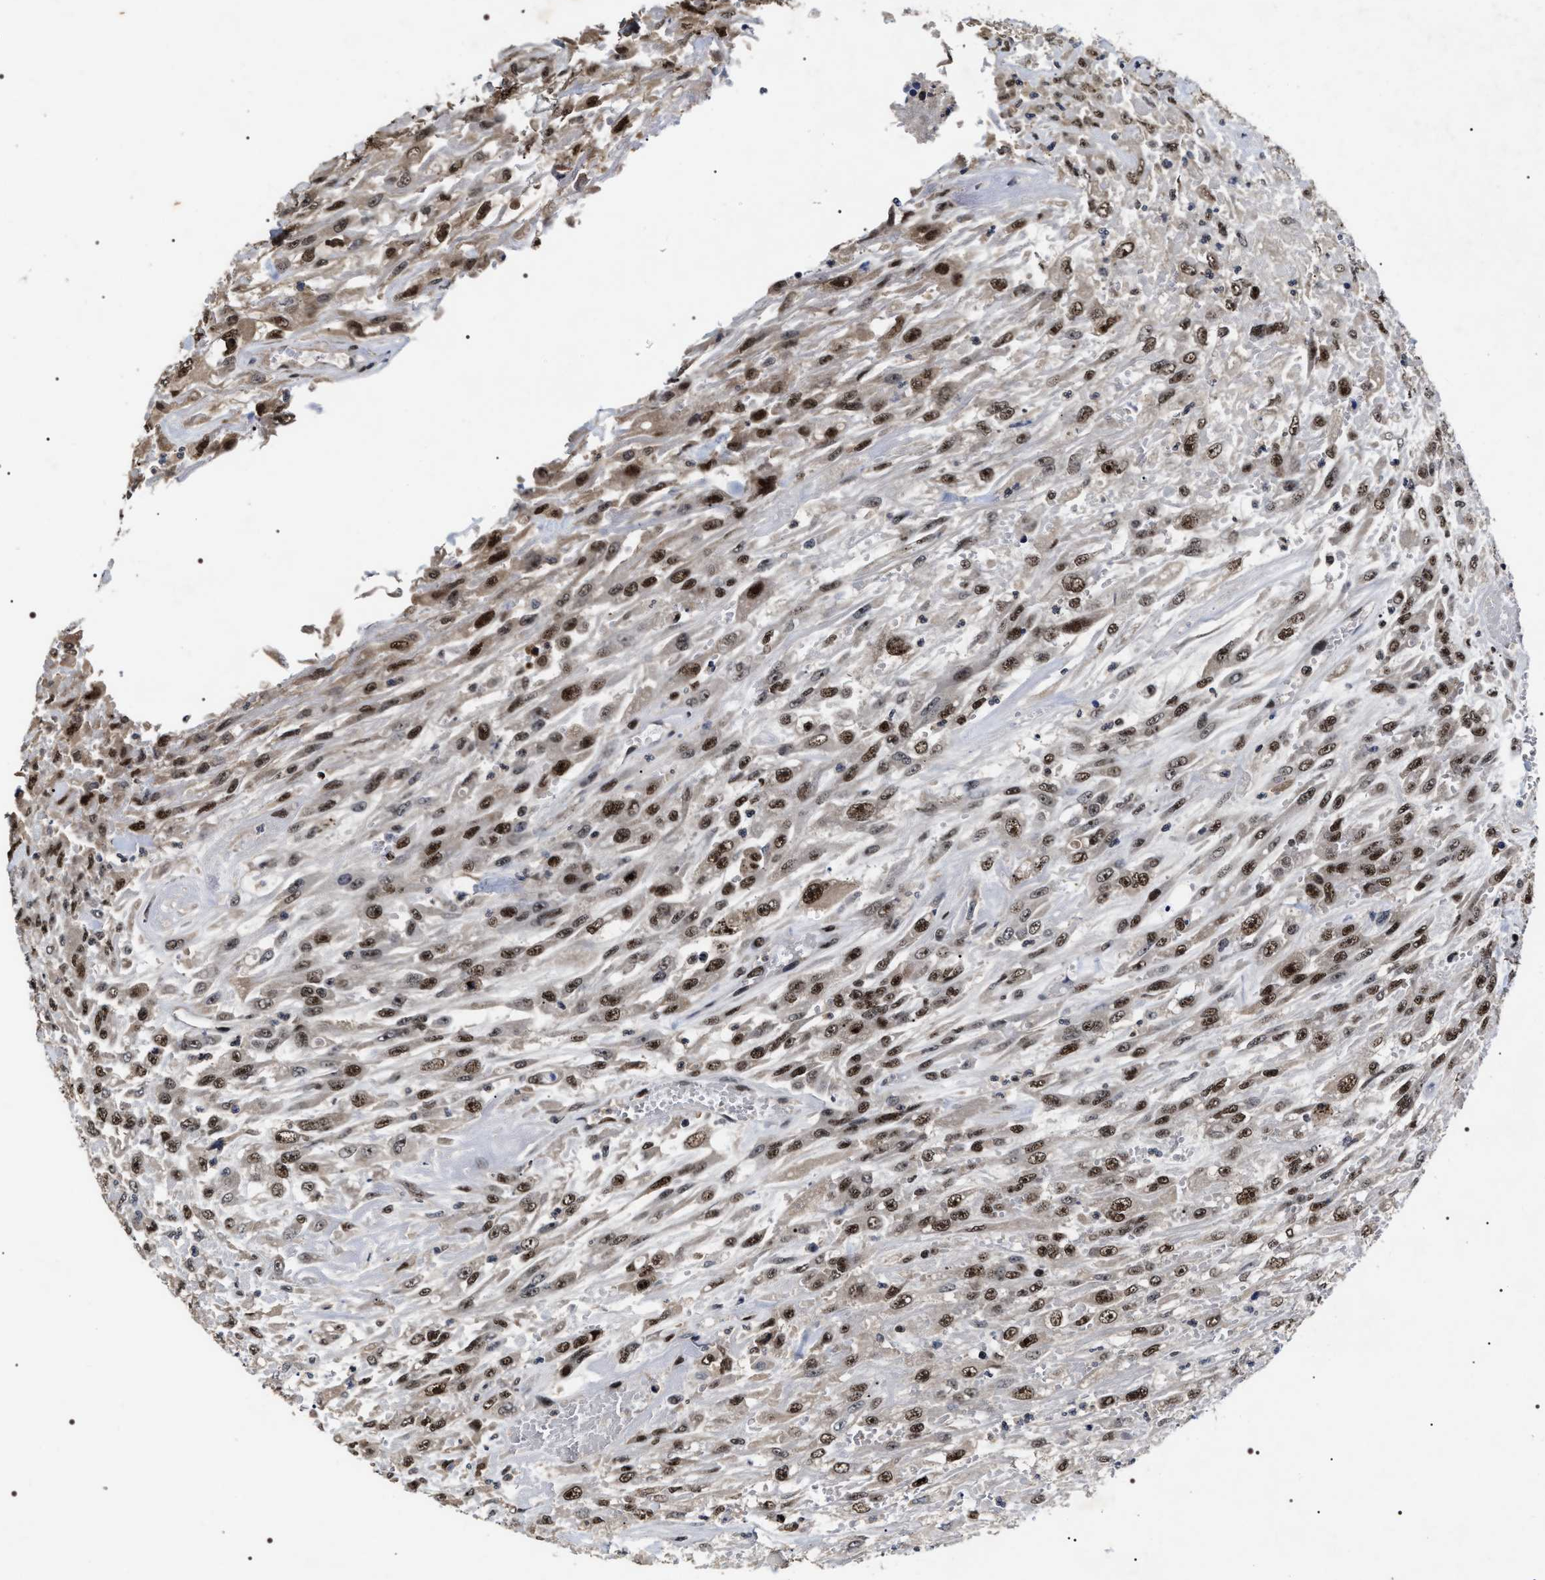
{"staining": {"intensity": "moderate", "quantity": ">75%", "location": "nuclear"}, "tissue": "urothelial cancer", "cell_type": "Tumor cells", "image_type": "cancer", "snomed": [{"axis": "morphology", "description": "Urothelial carcinoma, High grade"}, {"axis": "topography", "description": "Urinary bladder"}], "caption": "The micrograph reveals a brown stain indicating the presence of a protein in the nuclear of tumor cells in urothelial carcinoma (high-grade). The protein is stained brown, and the nuclei are stained in blue (DAB (3,3'-diaminobenzidine) IHC with brightfield microscopy, high magnification).", "gene": "RRP1B", "patient": {"sex": "male", "age": 46}}